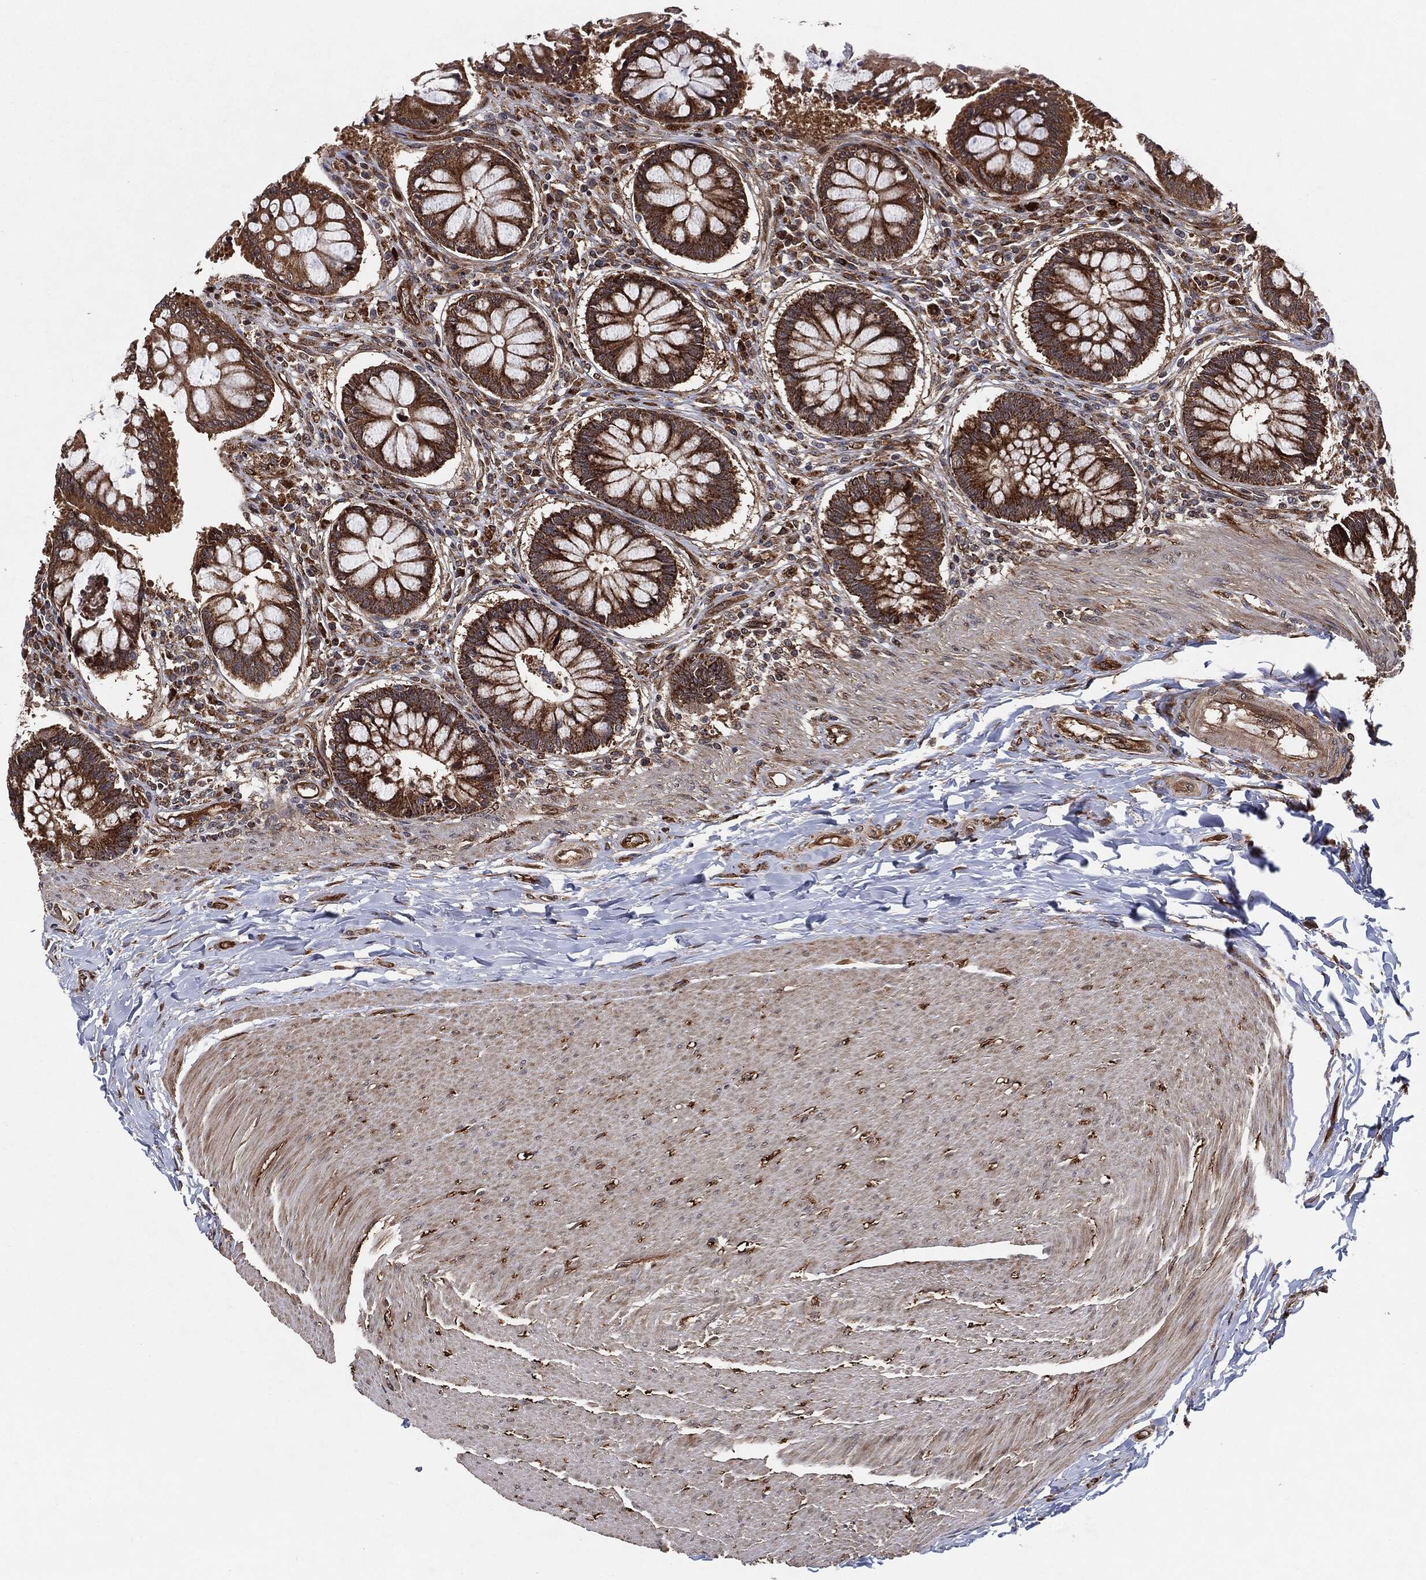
{"staining": {"intensity": "strong", "quantity": ">75%", "location": "cytoplasmic/membranous"}, "tissue": "rectum", "cell_type": "Glandular cells", "image_type": "normal", "snomed": [{"axis": "morphology", "description": "Normal tissue, NOS"}, {"axis": "topography", "description": "Rectum"}], "caption": "An image showing strong cytoplasmic/membranous positivity in about >75% of glandular cells in benign rectum, as visualized by brown immunohistochemical staining.", "gene": "BCAR1", "patient": {"sex": "female", "age": 58}}